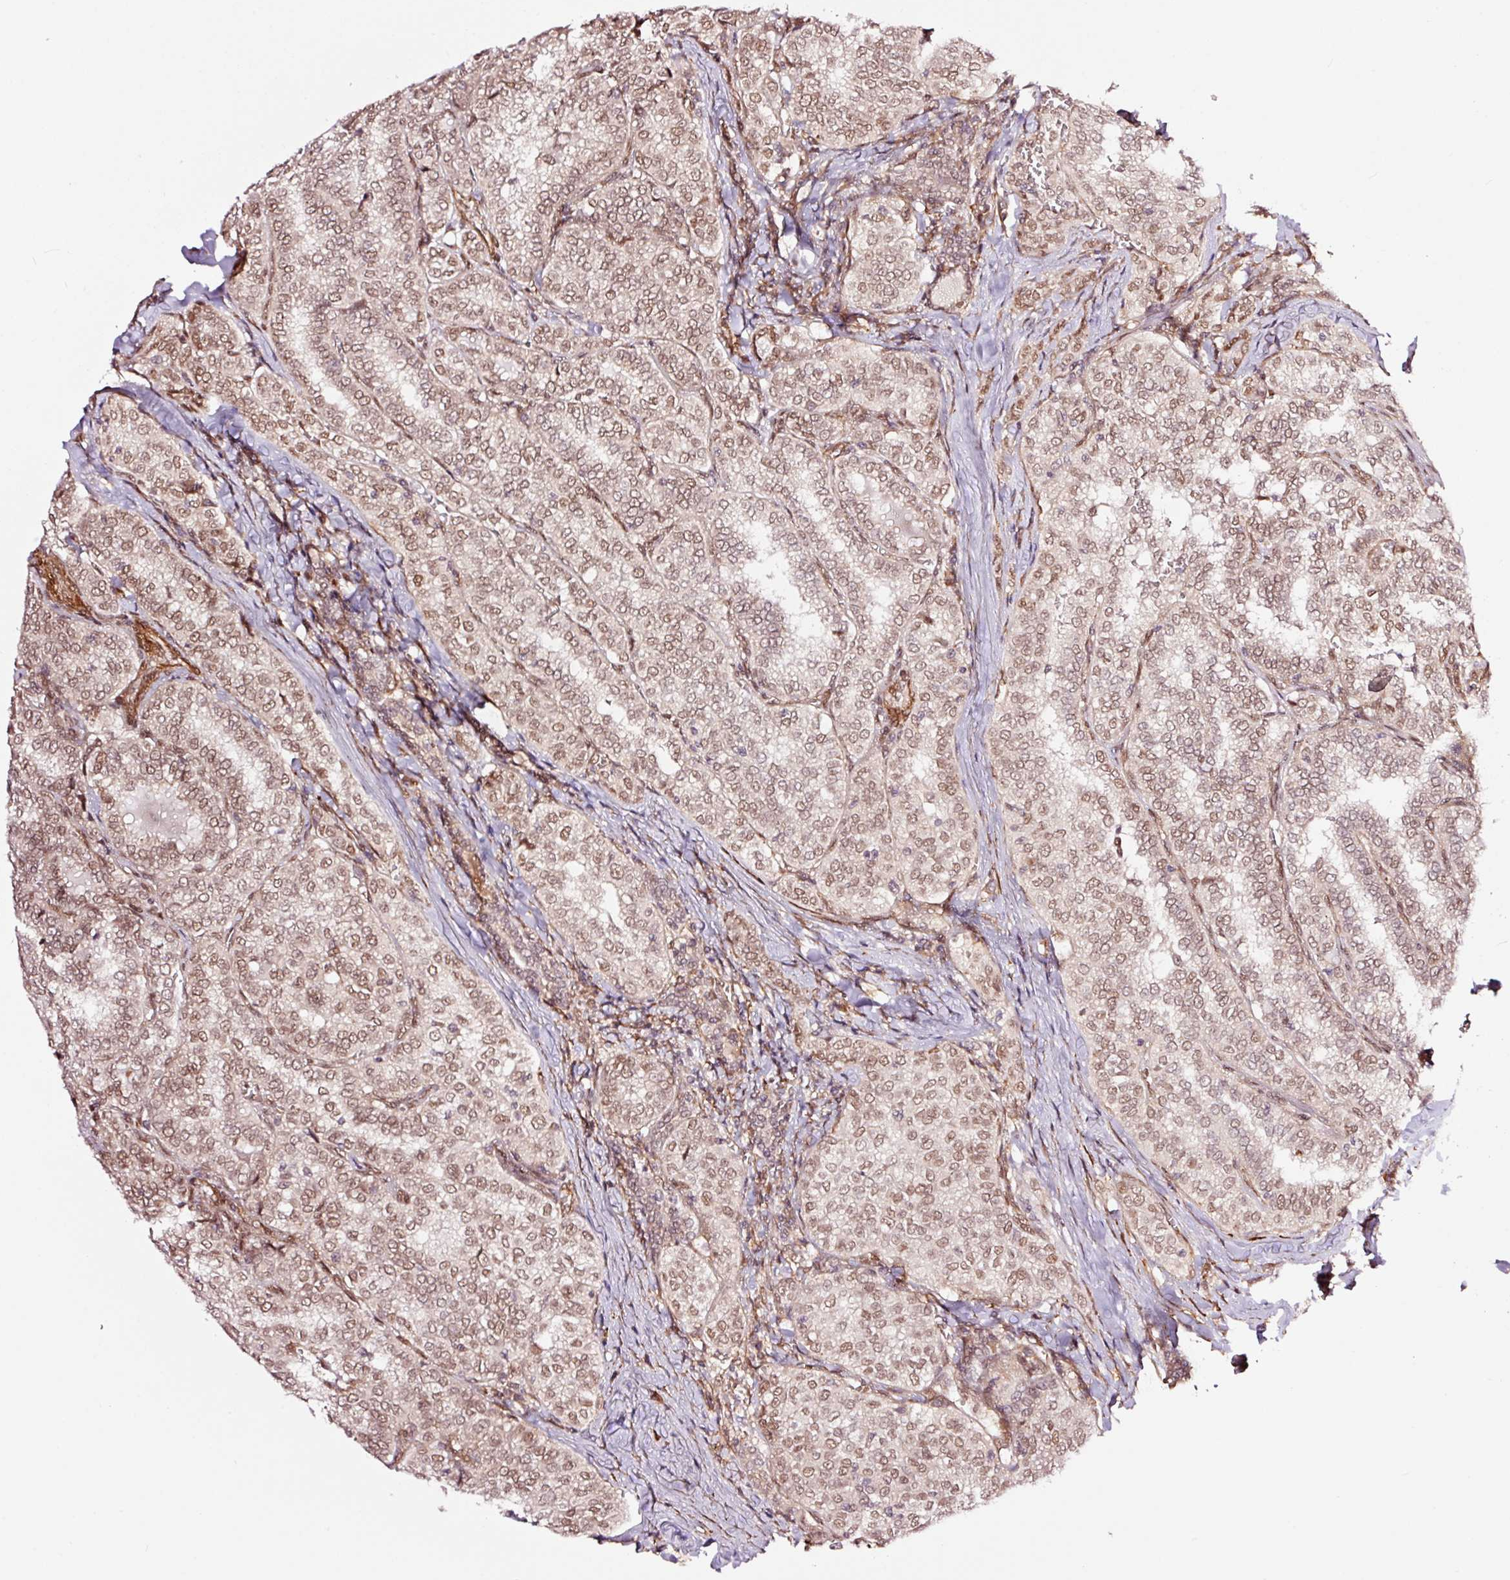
{"staining": {"intensity": "moderate", "quantity": ">75%", "location": "nuclear"}, "tissue": "thyroid cancer", "cell_type": "Tumor cells", "image_type": "cancer", "snomed": [{"axis": "morphology", "description": "Papillary adenocarcinoma, NOS"}, {"axis": "topography", "description": "Thyroid gland"}], "caption": "Moderate nuclear positivity for a protein is seen in about >75% of tumor cells of thyroid cancer using immunohistochemistry.", "gene": "TPM1", "patient": {"sex": "female", "age": 30}}